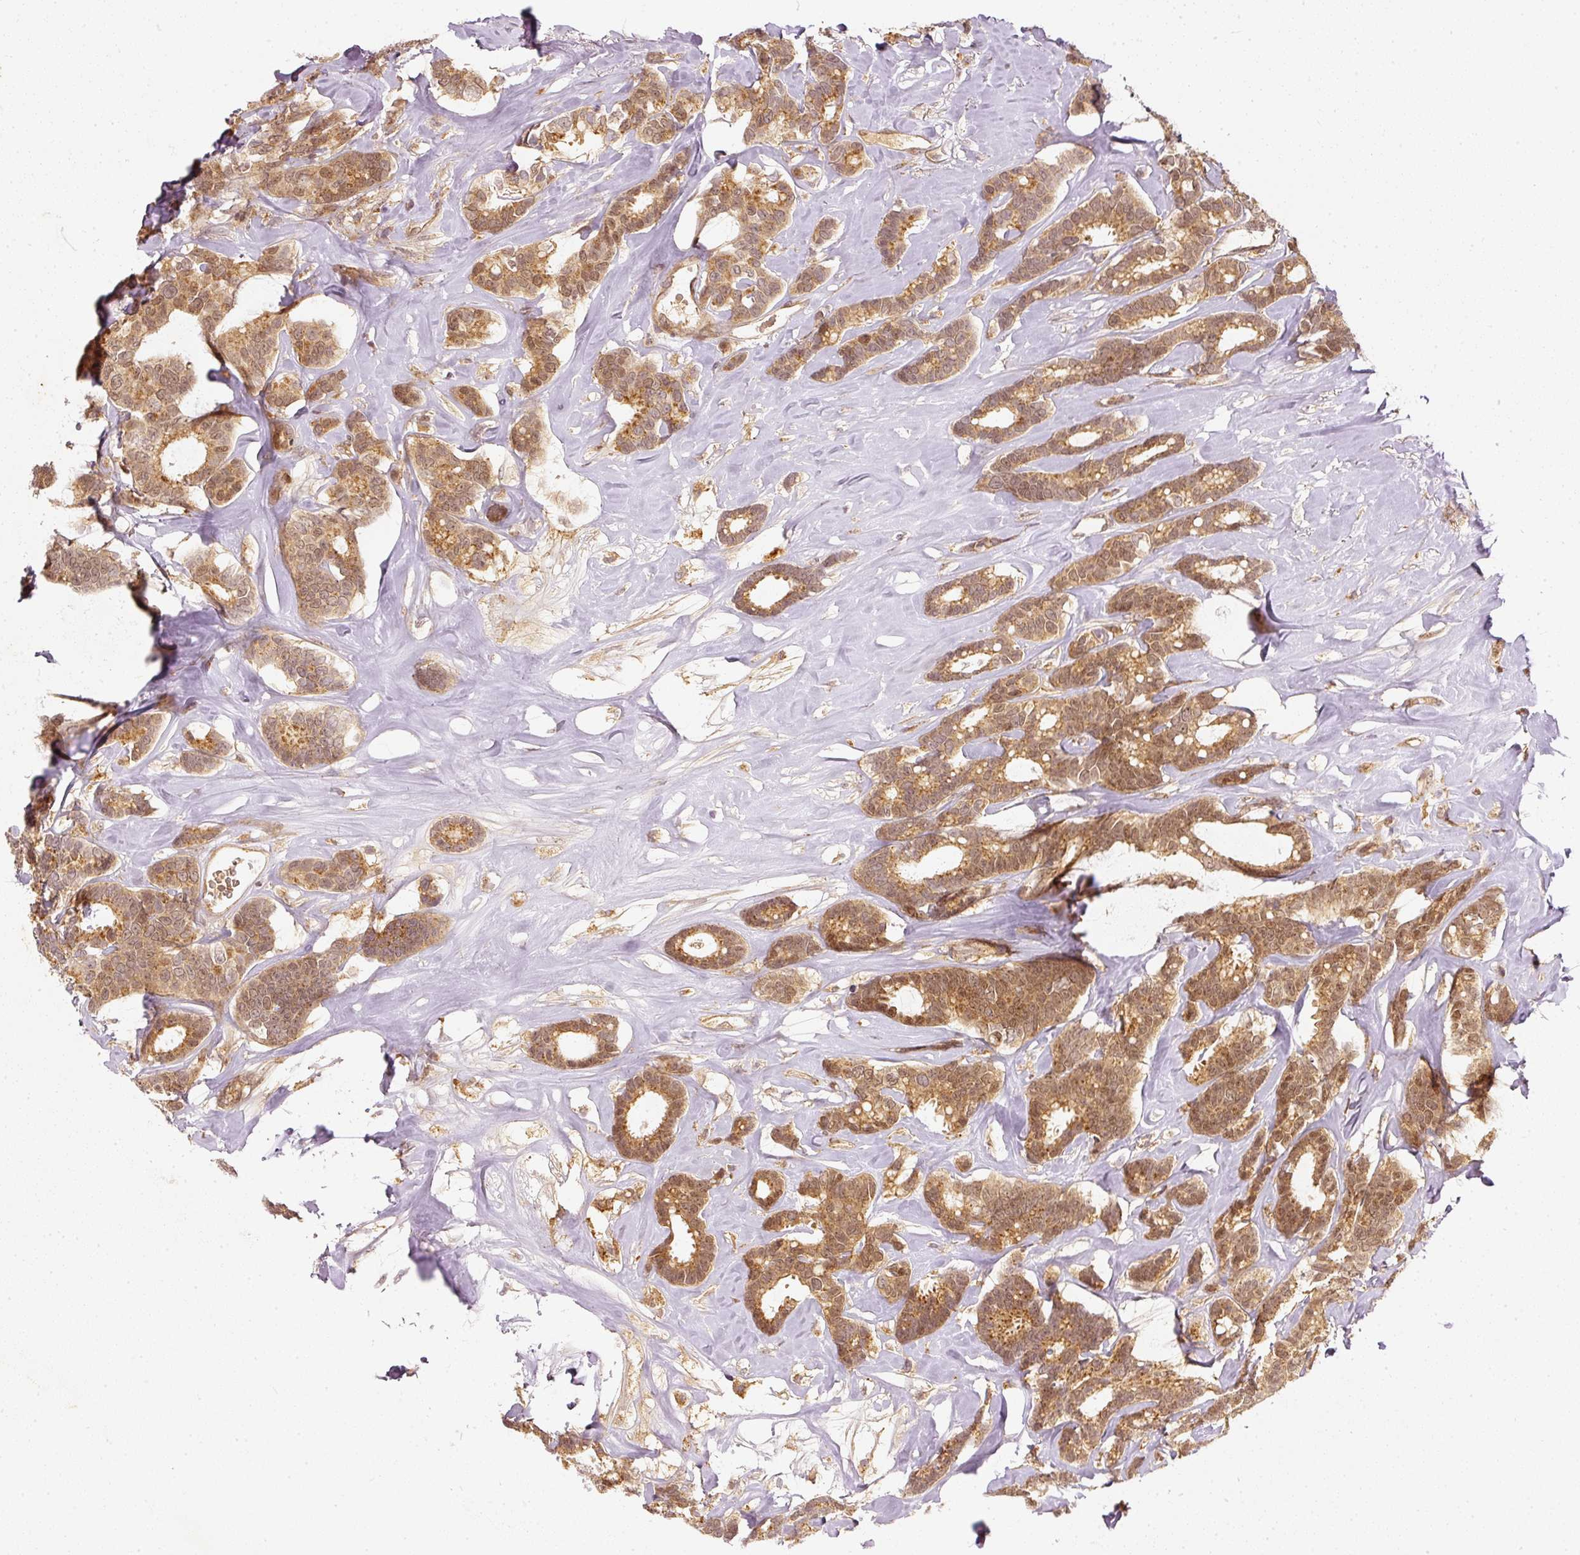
{"staining": {"intensity": "moderate", "quantity": ">75%", "location": "cytoplasmic/membranous,nuclear"}, "tissue": "breast cancer", "cell_type": "Tumor cells", "image_type": "cancer", "snomed": [{"axis": "morphology", "description": "Duct carcinoma"}, {"axis": "topography", "description": "Breast"}], "caption": "Human breast cancer stained with a brown dye demonstrates moderate cytoplasmic/membranous and nuclear positive expression in approximately >75% of tumor cells.", "gene": "ZNF580", "patient": {"sex": "female", "age": 87}}